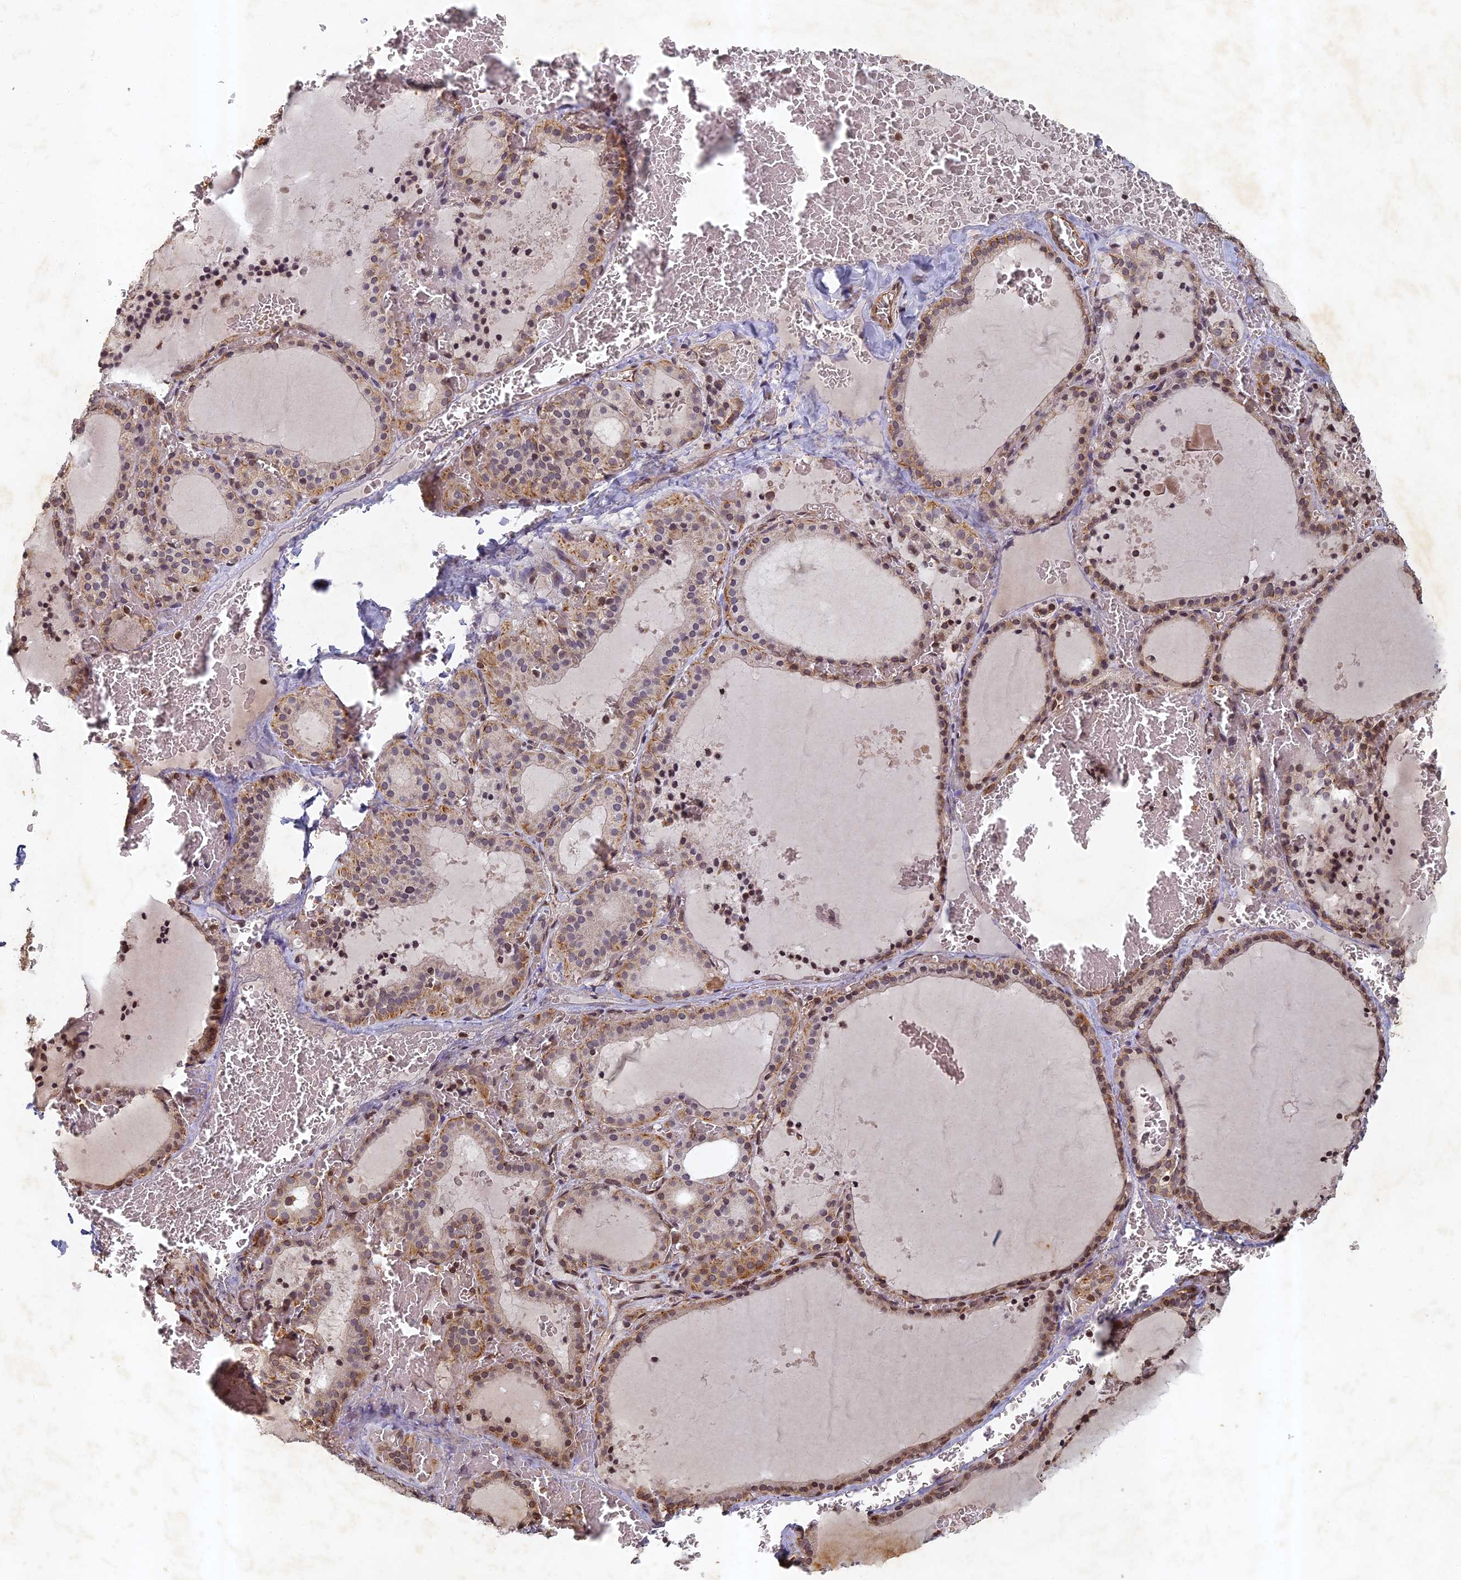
{"staining": {"intensity": "moderate", "quantity": "25%-75%", "location": "cytoplasmic/membranous"}, "tissue": "thyroid gland", "cell_type": "Glandular cells", "image_type": "normal", "snomed": [{"axis": "morphology", "description": "Normal tissue, NOS"}, {"axis": "topography", "description": "Thyroid gland"}], "caption": "Protein staining of normal thyroid gland exhibits moderate cytoplasmic/membranous expression in approximately 25%-75% of glandular cells. The staining was performed using DAB, with brown indicating positive protein expression. Nuclei are stained blue with hematoxylin.", "gene": "ABCB10", "patient": {"sex": "female", "age": 39}}